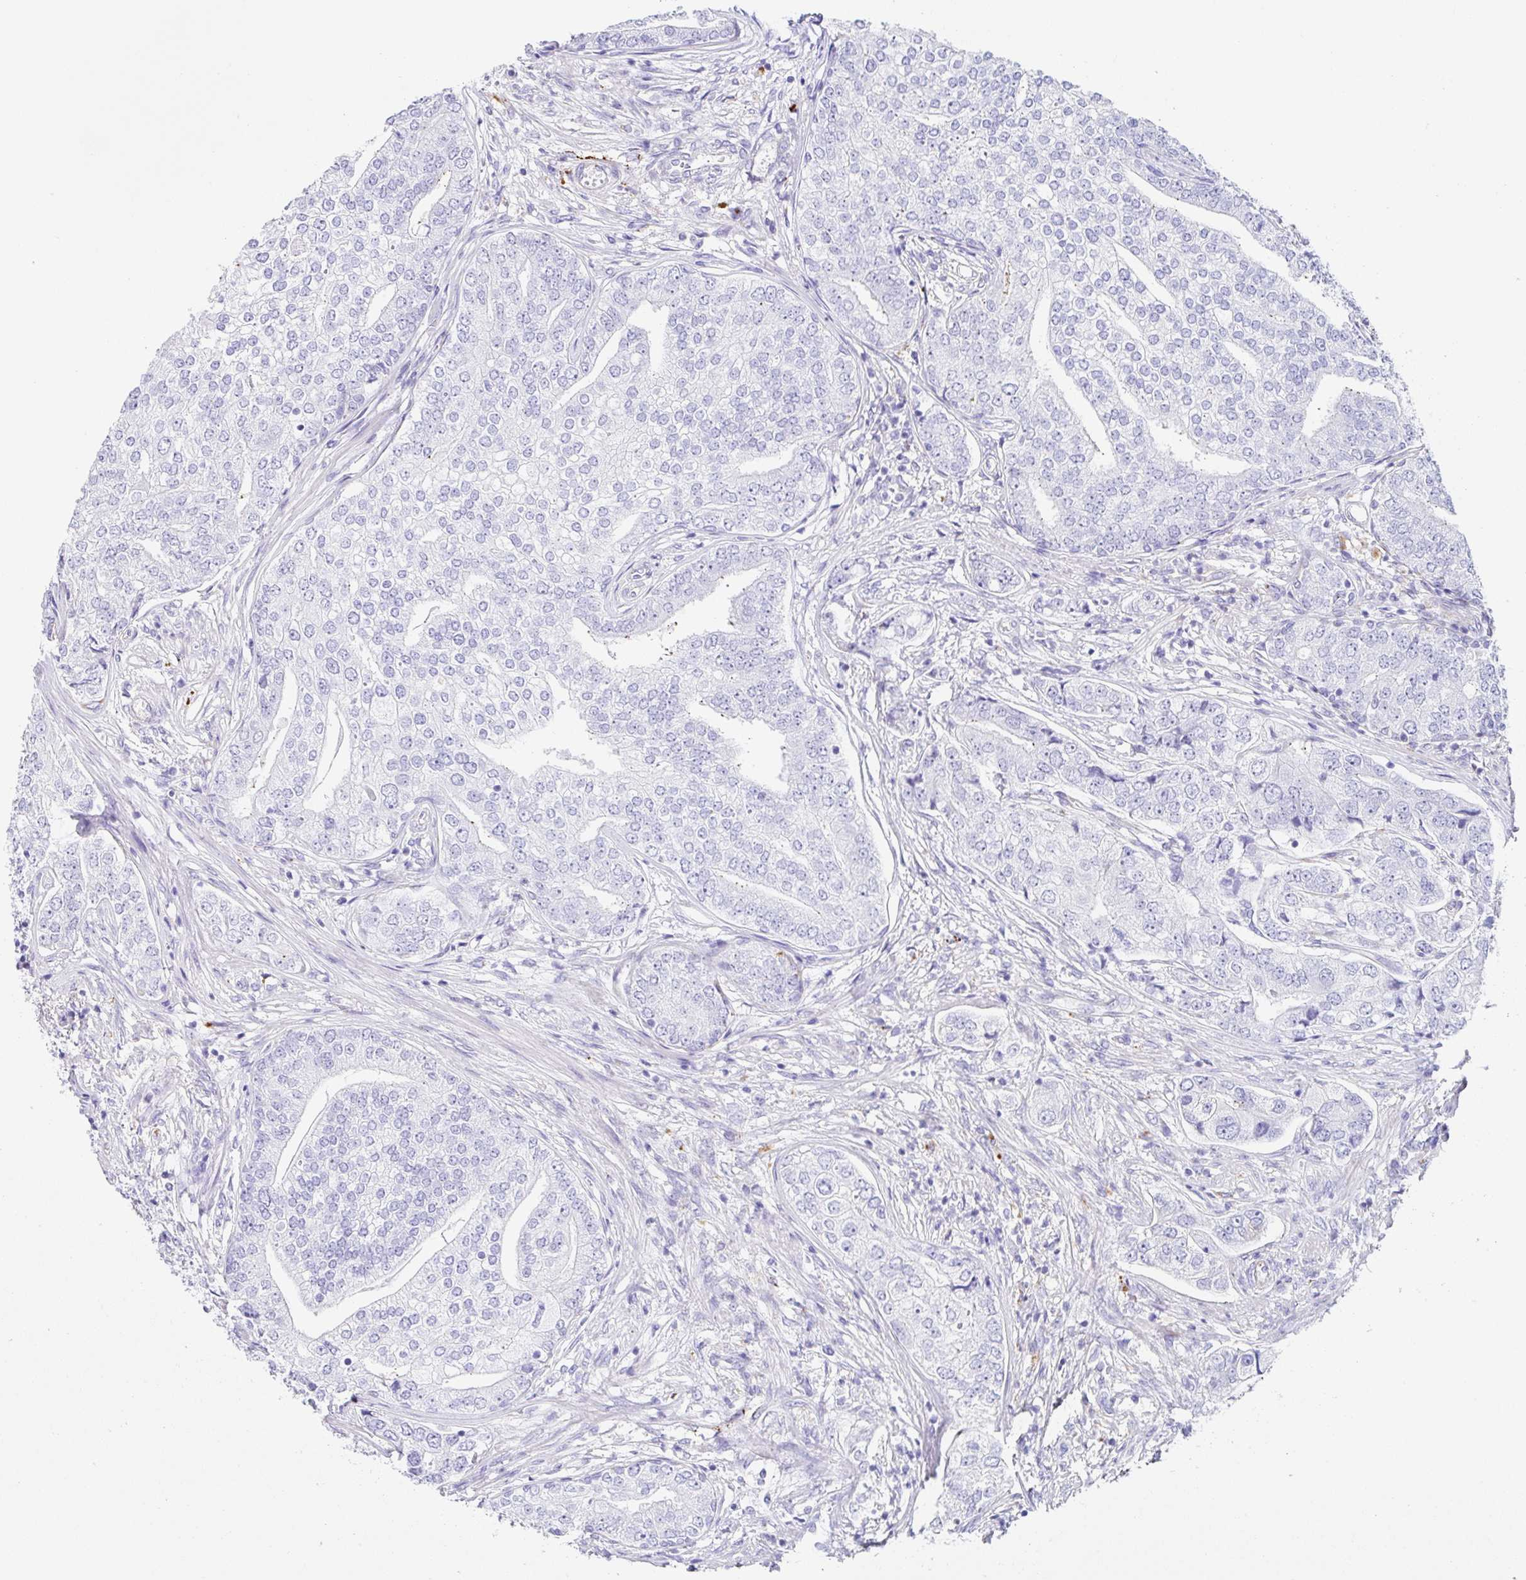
{"staining": {"intensity": "negative", "quantity": "none", "location": "none"}, "tissue": "prostate cancer", "cell_type": "Tumor cells", "image_type": "cancer", "snomed": [{"axis": "morphology", "description": "Adenocarcinoma, High grade"}, {"axis": "topography", "description": "Prostate"}], "caption": "Image shows no significant protein positivity in tumor cells of prostate high-grade adenocarcinoma. (IHC, brightfield microscopy, high magnification).", "gene": "DKK4", "patient": {"sex": "male", "age": 60}}